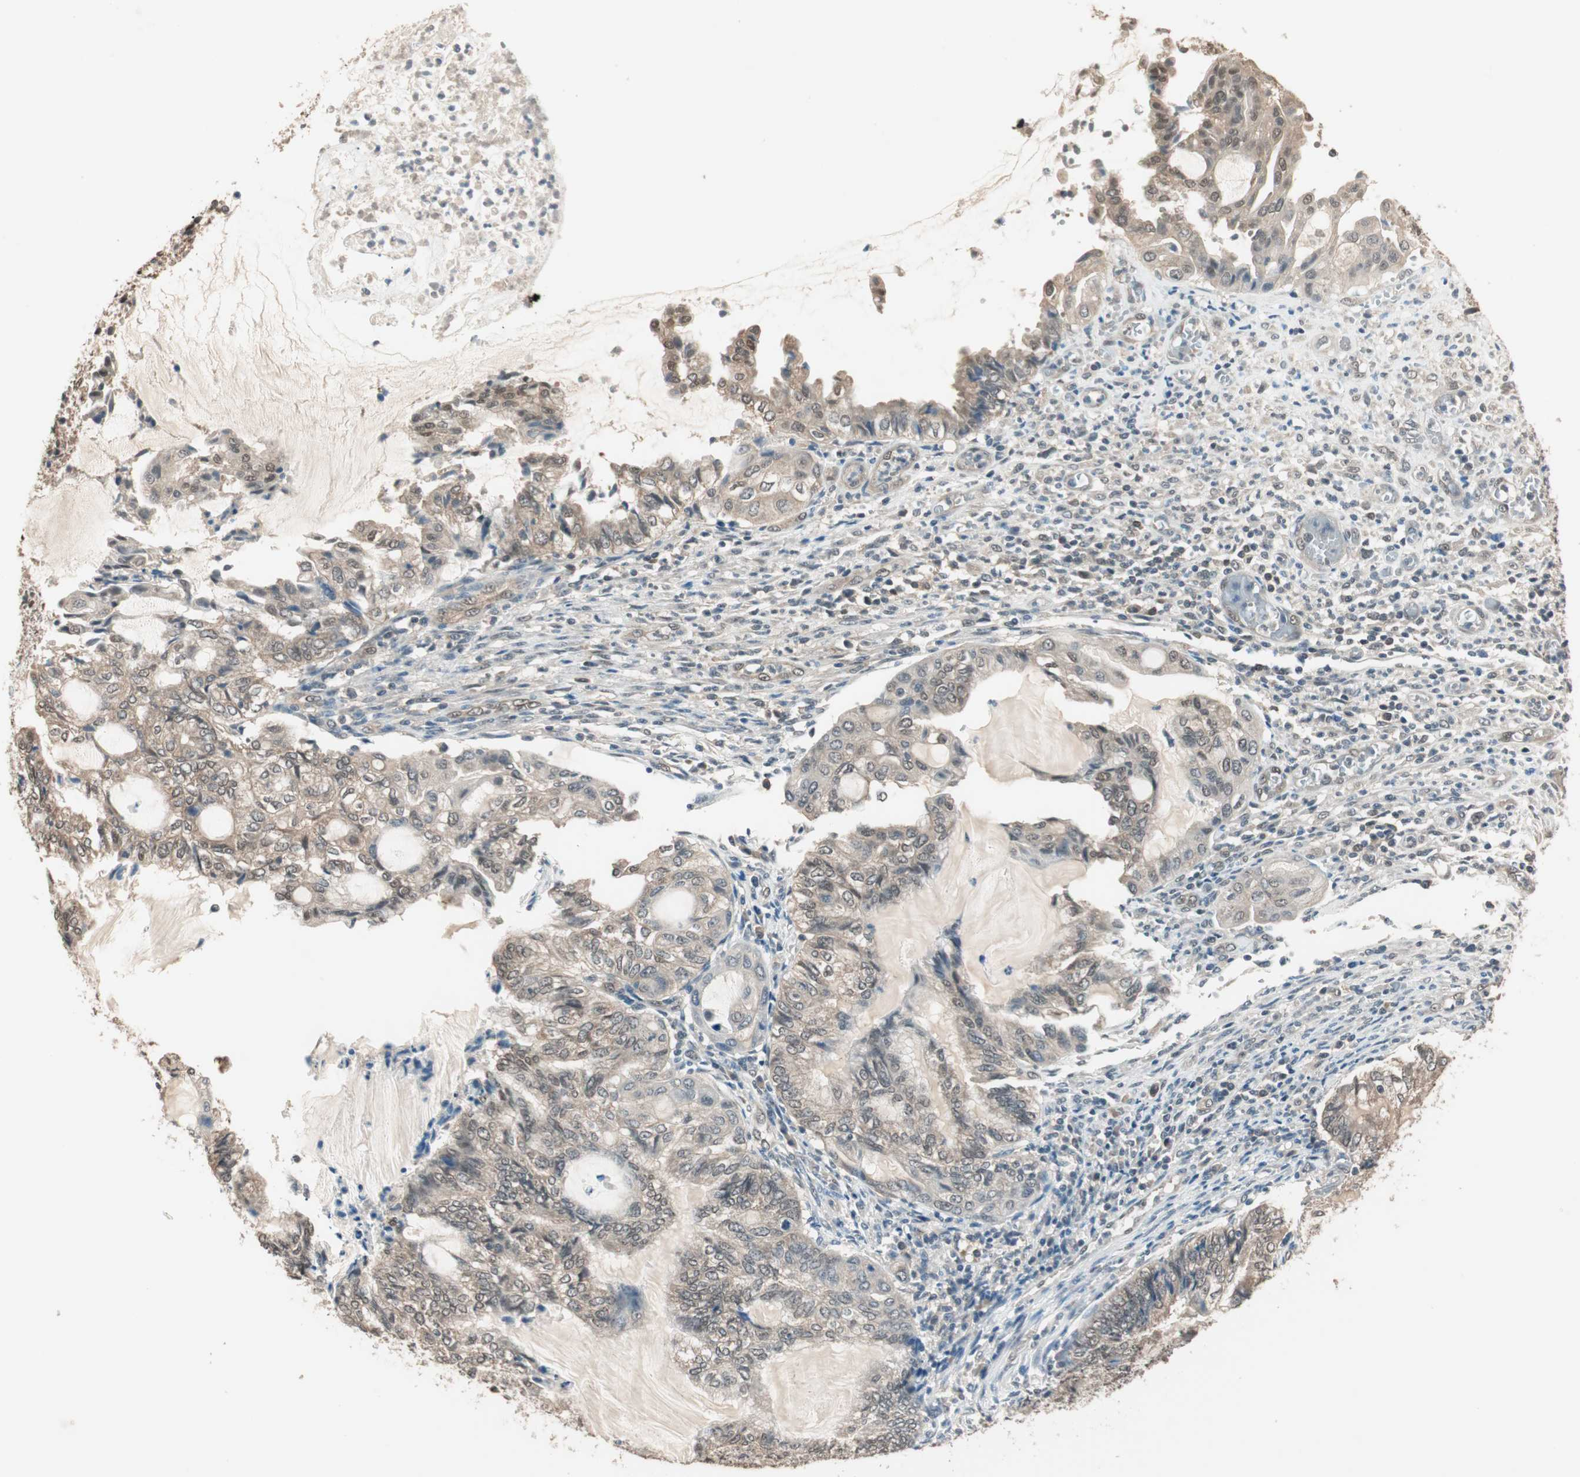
{"staining": {"intensity": "weak", "quantity": "25%-75%", "location": "cytoplasmic/membranous,nuclear"}, "tissue": "endometrial cancer", "cell_type": "Tumor cells", "image_type": "cancer", "snomed": [{"axis": "morphology", "description": "Adenocarcinoma, NOS"}, {"axis": "topography", "description": "Uterus"}, {"axis": "topography", "description": "Endometrium"}], "caption": "An image of endometrial cancer (adenocarcinoma) stained for a protein demonstrates weak cytoplasmic/membranous and nuclear brown staining in tumor cells. (DAB (3,3'-diaminobenzidine) IHC, brown staining for protein, blue staining for nuclei).", "gene": "USP5", "patient": {"sex": "female", "age": 70}}